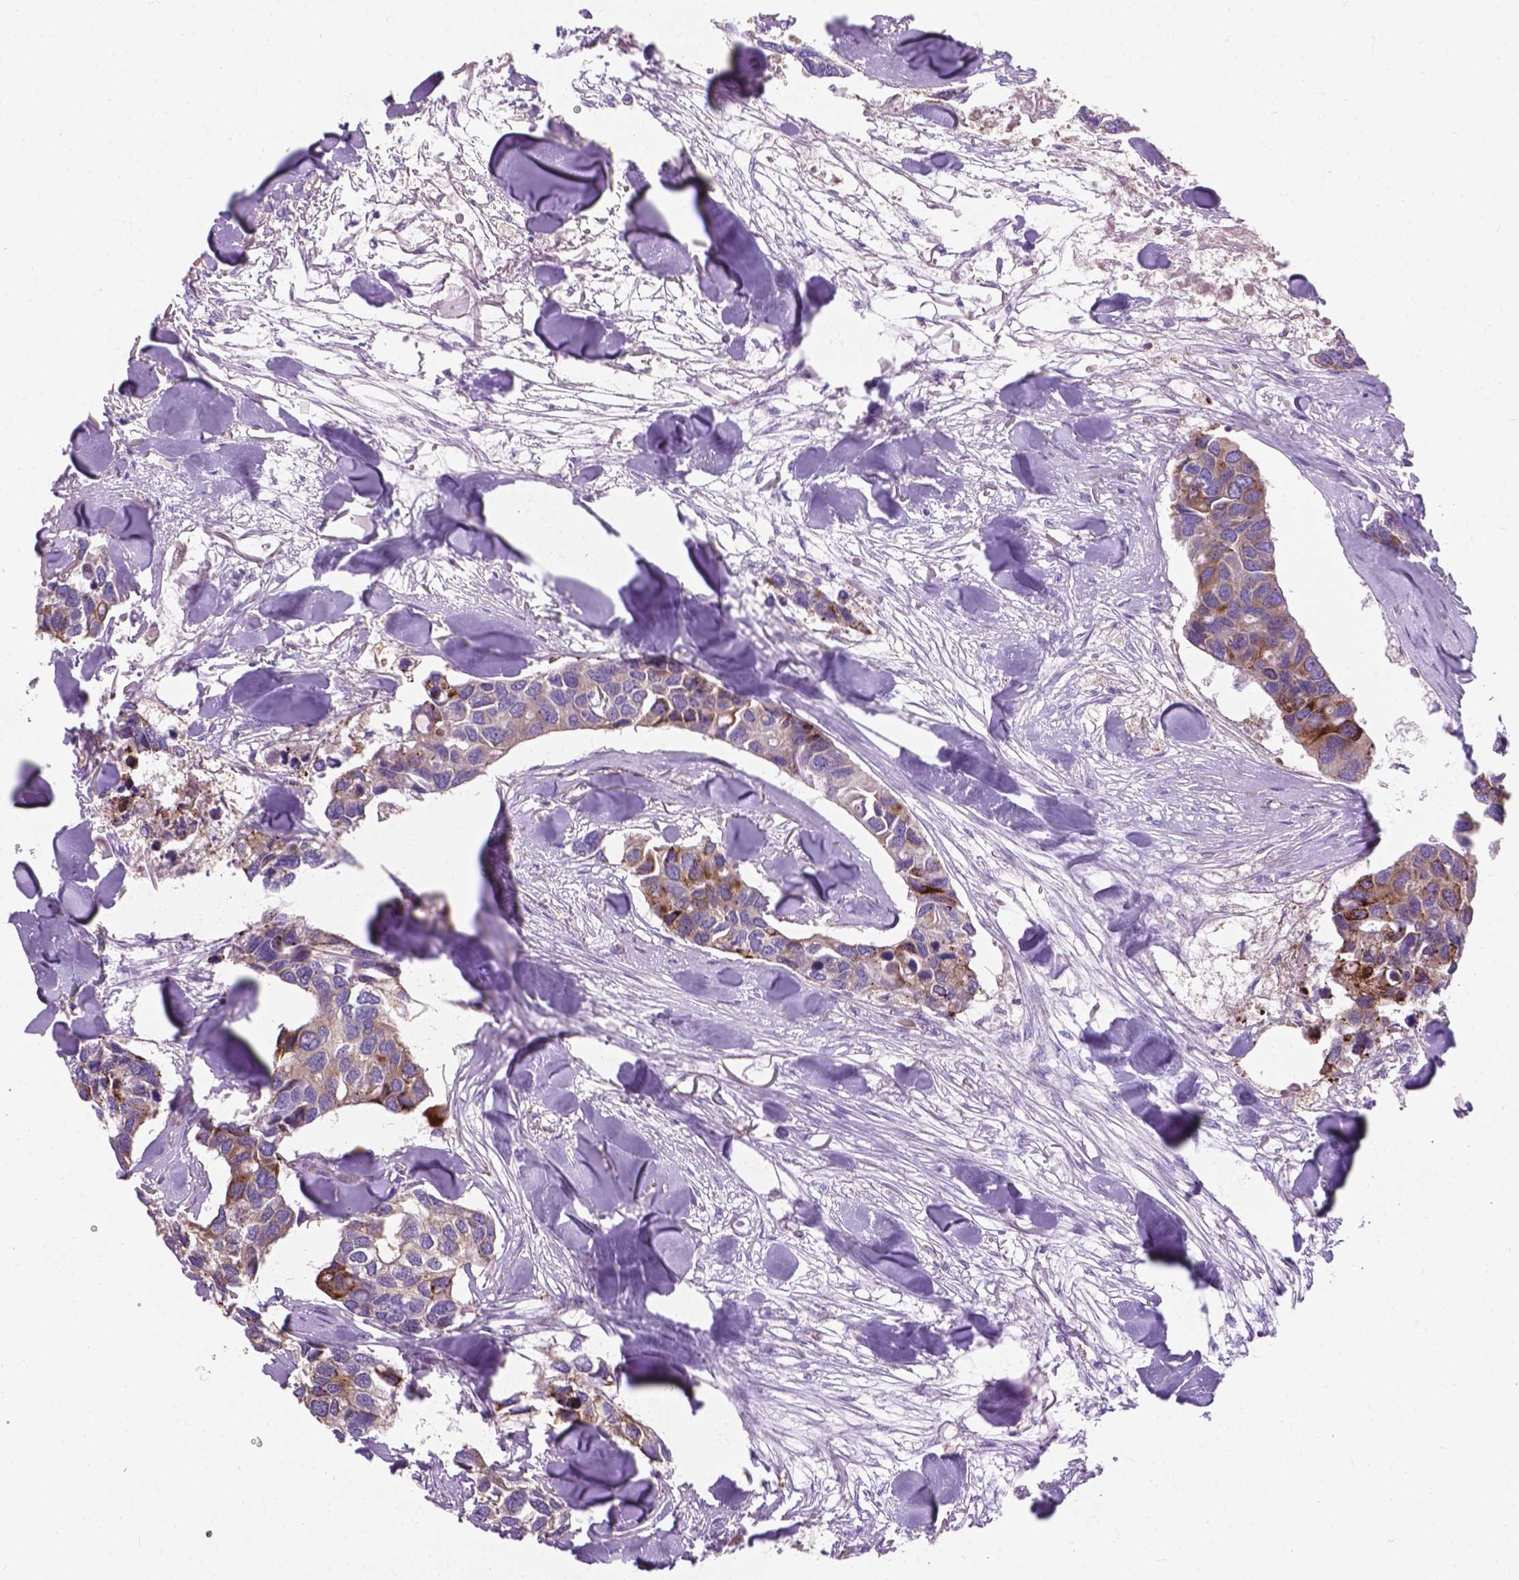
{"staining": {"intensity": "moderate", "quantity": "25%-75%", "location": "cytoplasmic/membranous"}, "tissue": "breast cancer", "cell_type": "Tumor cells", "image_type": "cancer", "snomed": [{"axis": "morphology", "description": "Duct carcinoma"}, {"axis": "topography", "description": "Breast"}], "caption": "A high-resolution histopathology image shows immunohistochemistry (IHC) staining of breast cancer, which demonstrates moderate cytoplasmic/membranous positivity in about 25%-75% of tumor cells.", "gene": "NOXO1", "patient": {"sex": "female", "age": 83}}